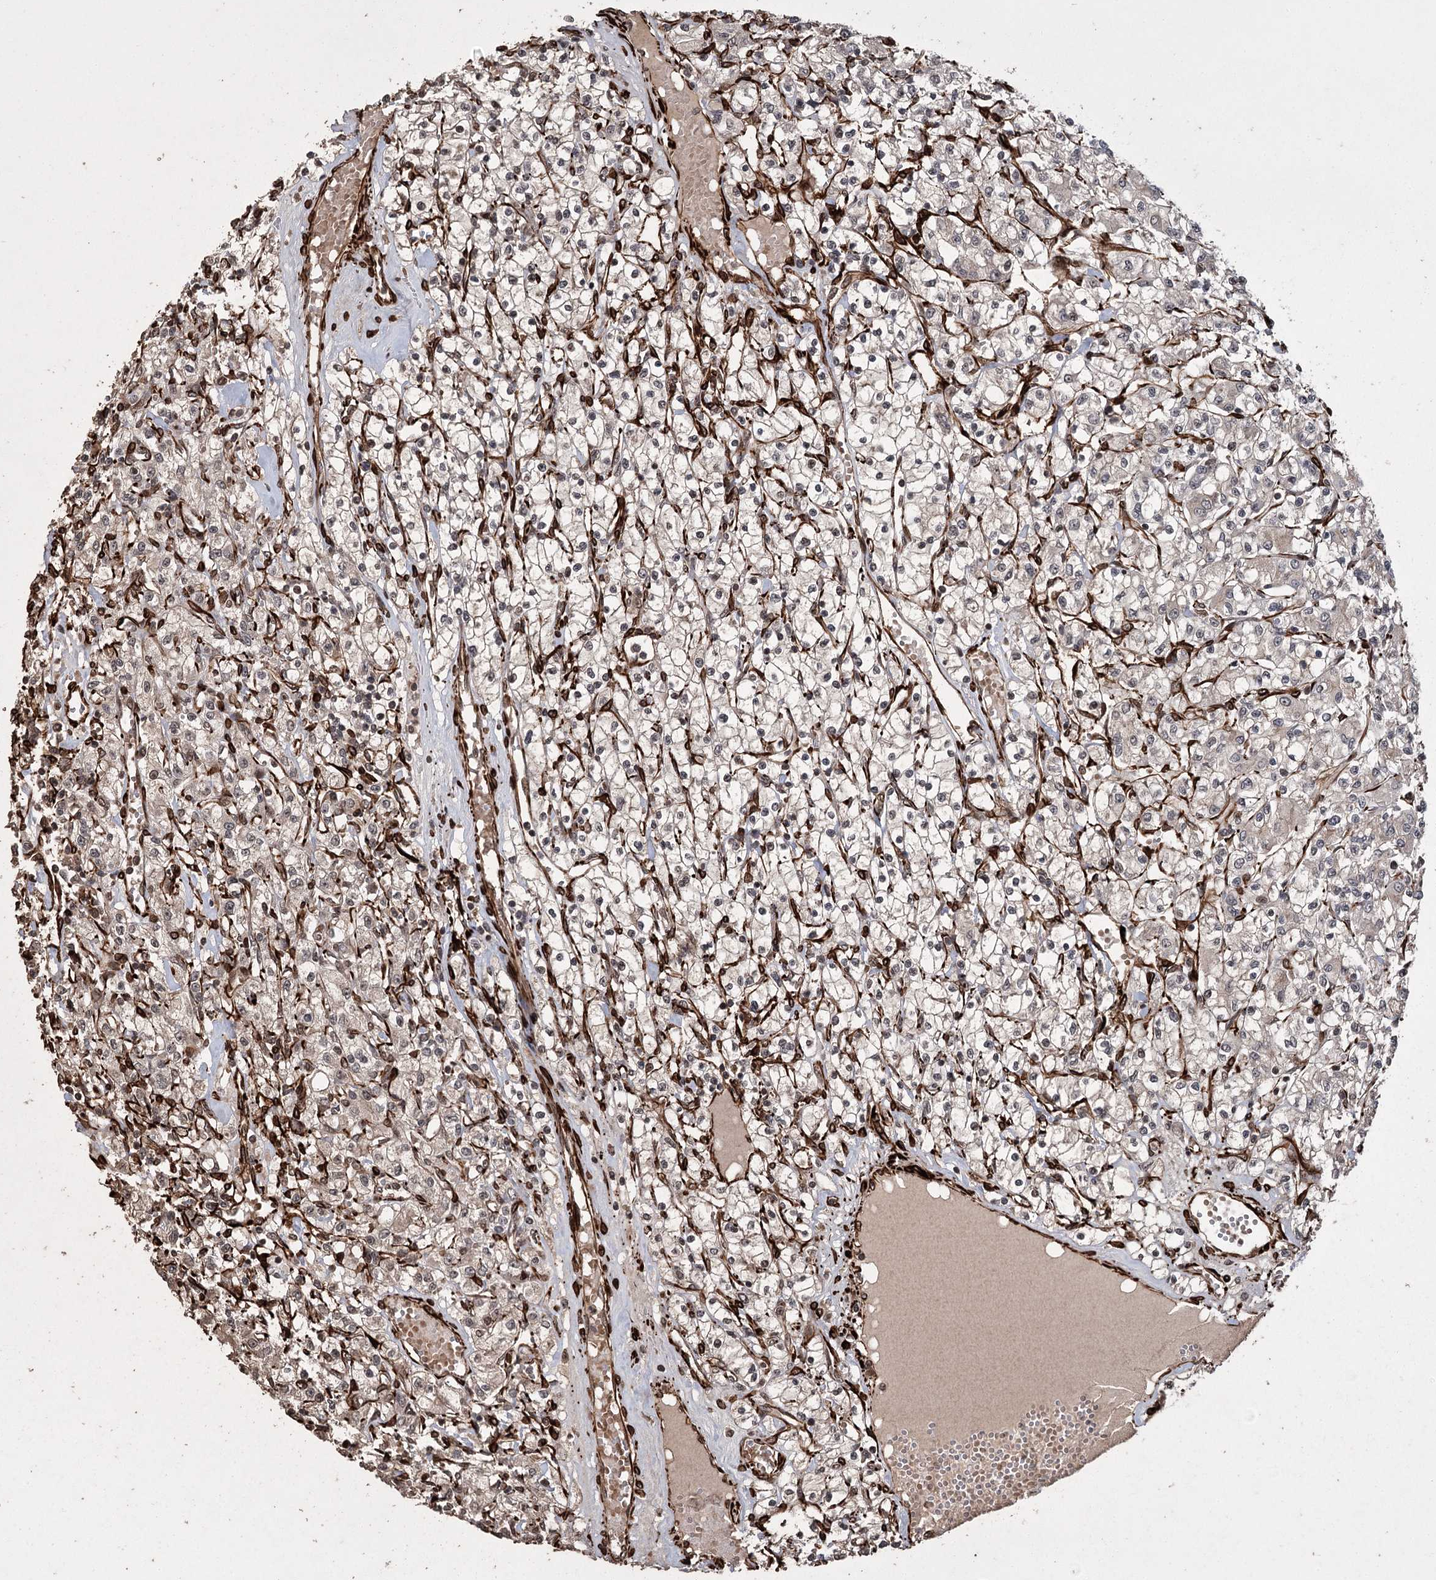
{"staining": {"intensity": "negative", "quantity": "none", "location": "none"}, "tissue": "renal cancer", "cell_type": "Tumor cells", "image_type": "cancer", "snomed": [{"axis": "morphology", "description": "Adenocarcinoma, NOS"}, {"axis": "topography", "description": "Kidney"}], "caption": "IHC of human adenocarcinoma (renal) demonstrates no expression in tumor cells.", "gene": "RPAP3", "patient": {"sex": "female", "age": 59}}